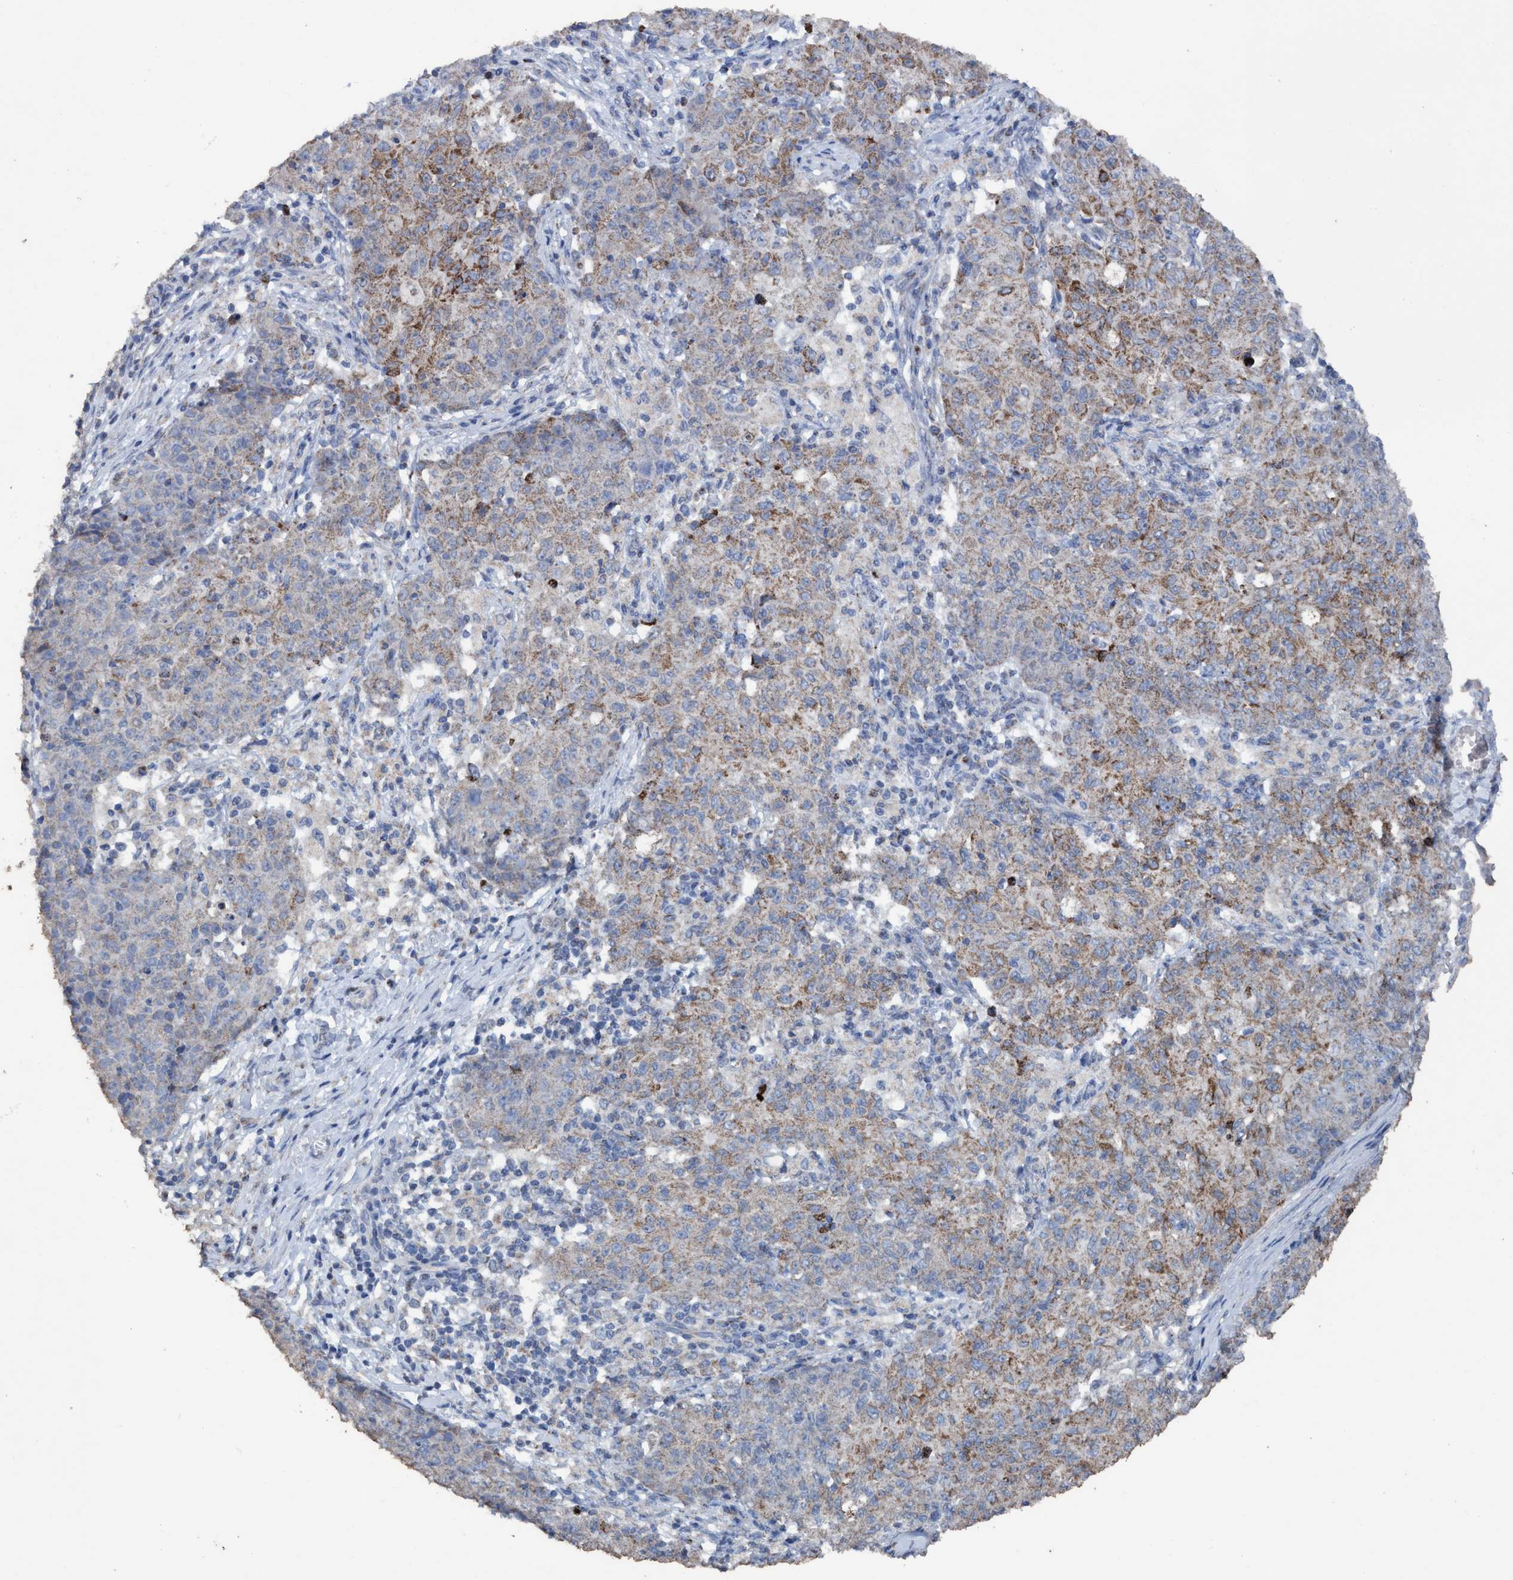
{"staining": {"intensity": "moderate", "quantity": "25%-75%", "location": "cytoplasmic/membranous"}, "tissue": "ovarian cancer", "cell_type": "Tumor cells", "image_type": "cancer", "snomed": [{"axis": "morphology", "description": "Carcinoma, endometroid"}, {"axis": "topography", "description": "Ovary"}], "caption": "The micrograph exhibits staining of endometroid carcinoma (ovarian), revealing moderate cytoplasmic/membranous protein expression (brown color) within tumor cells.", "gene": "RSAD1", "patient": {"sex": "female", "age": 42}}